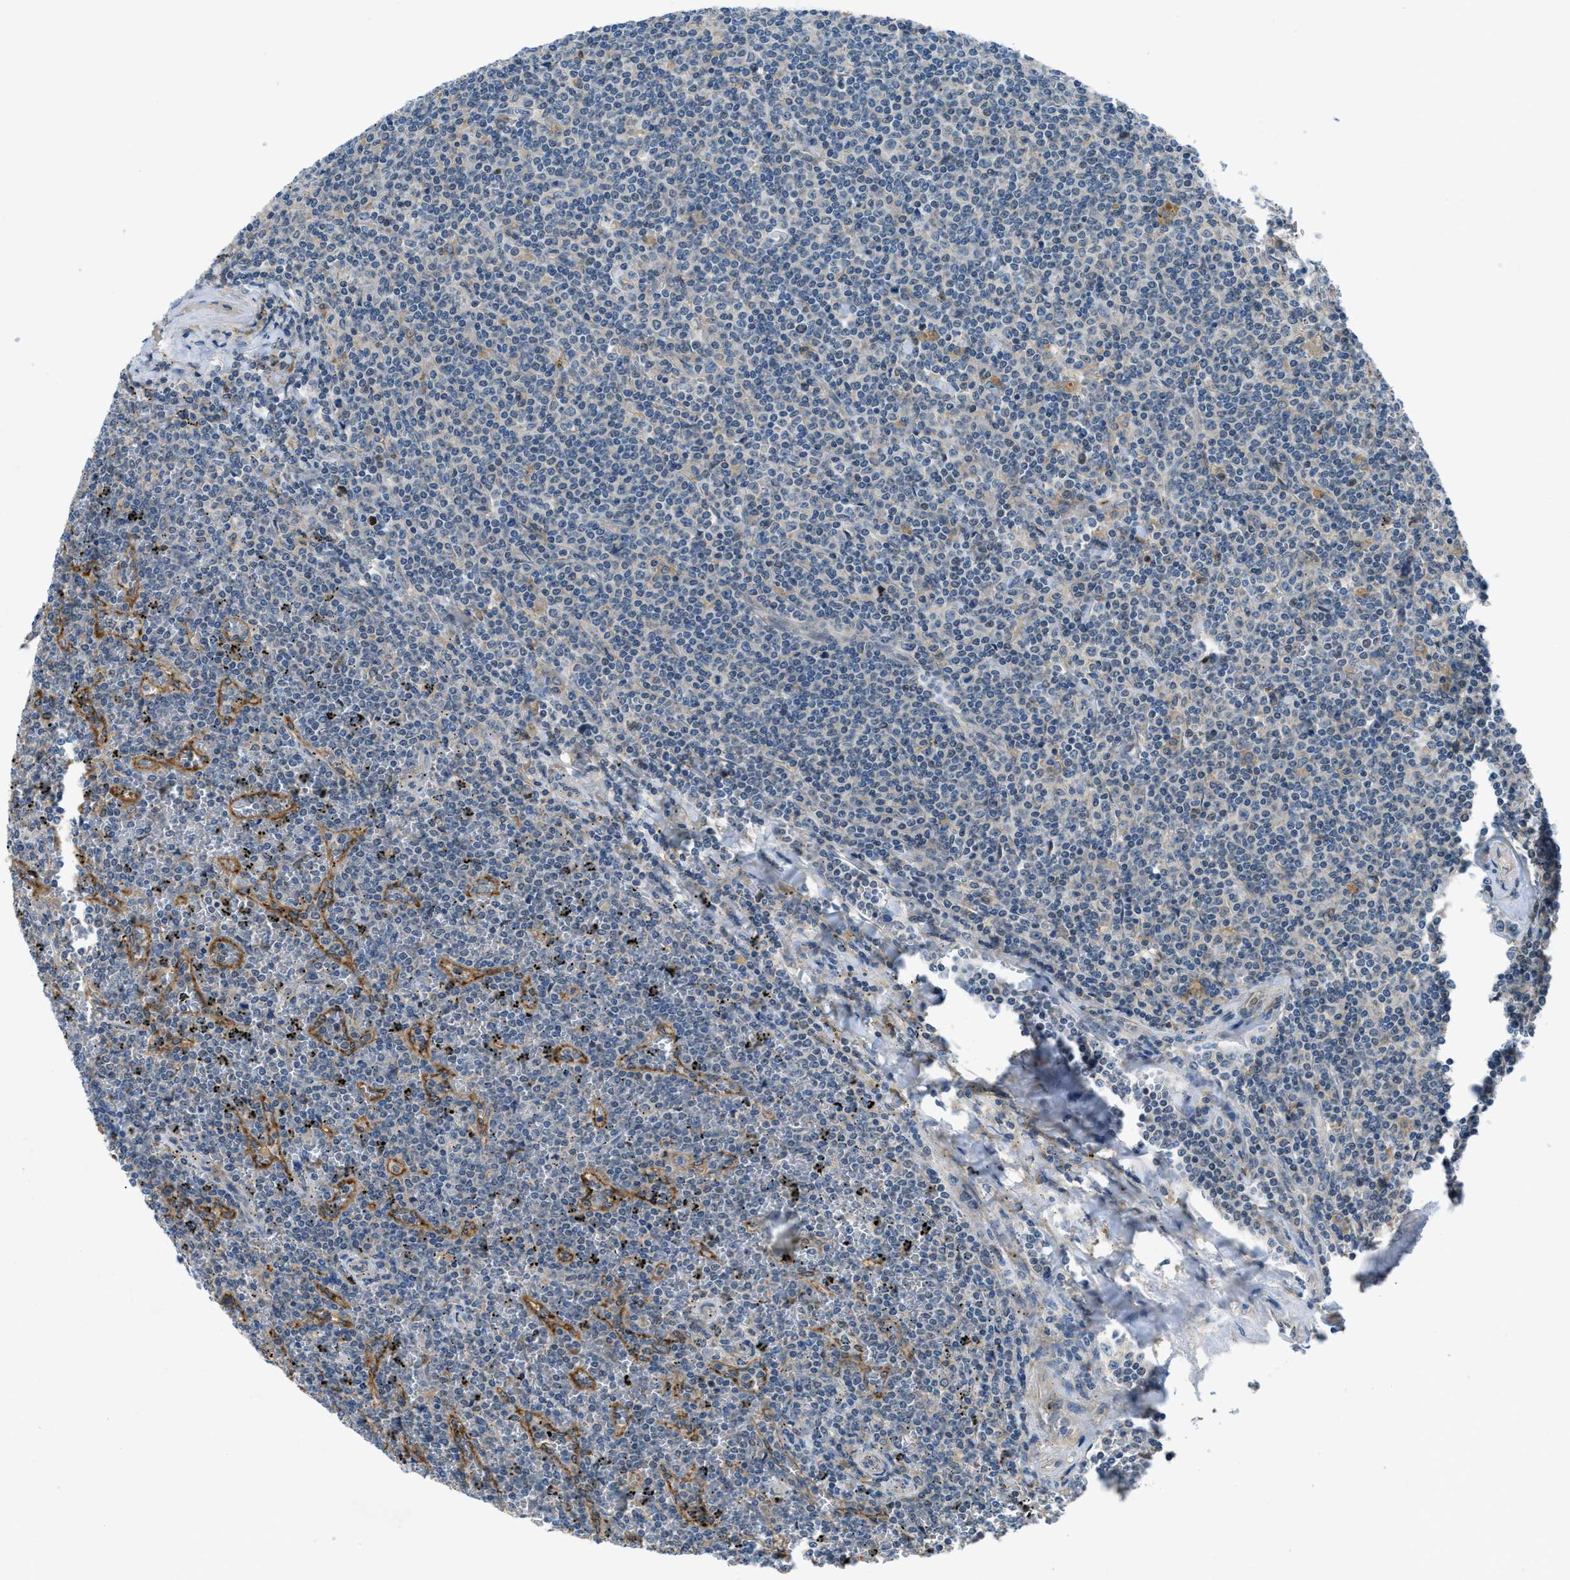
{"staining": {"intensity": "negative", "quantity": "none", "location": "none"}, "tissue": "lymphoma", "cell_type": "Tumor cells", "image_type": "cancer", "snomed": [{"axis": "morphology", "description": "Malignant lymphoma, non-Hodgkin's type, Low grade"}, {"axis": "topography", "description": "Spleen"}], "caption": "Immunohistochemistry (IHC) photomicrograph of neoplastic tissue: low-grade malignant lymphoma, non-Hodgkin's type stained with DAB (3,3'-diaminobenzidine) exhibits no significant protein staining in tumor cells.", "gene": "MAP3K20", "patient": {"sex": "female", "age": 19}}